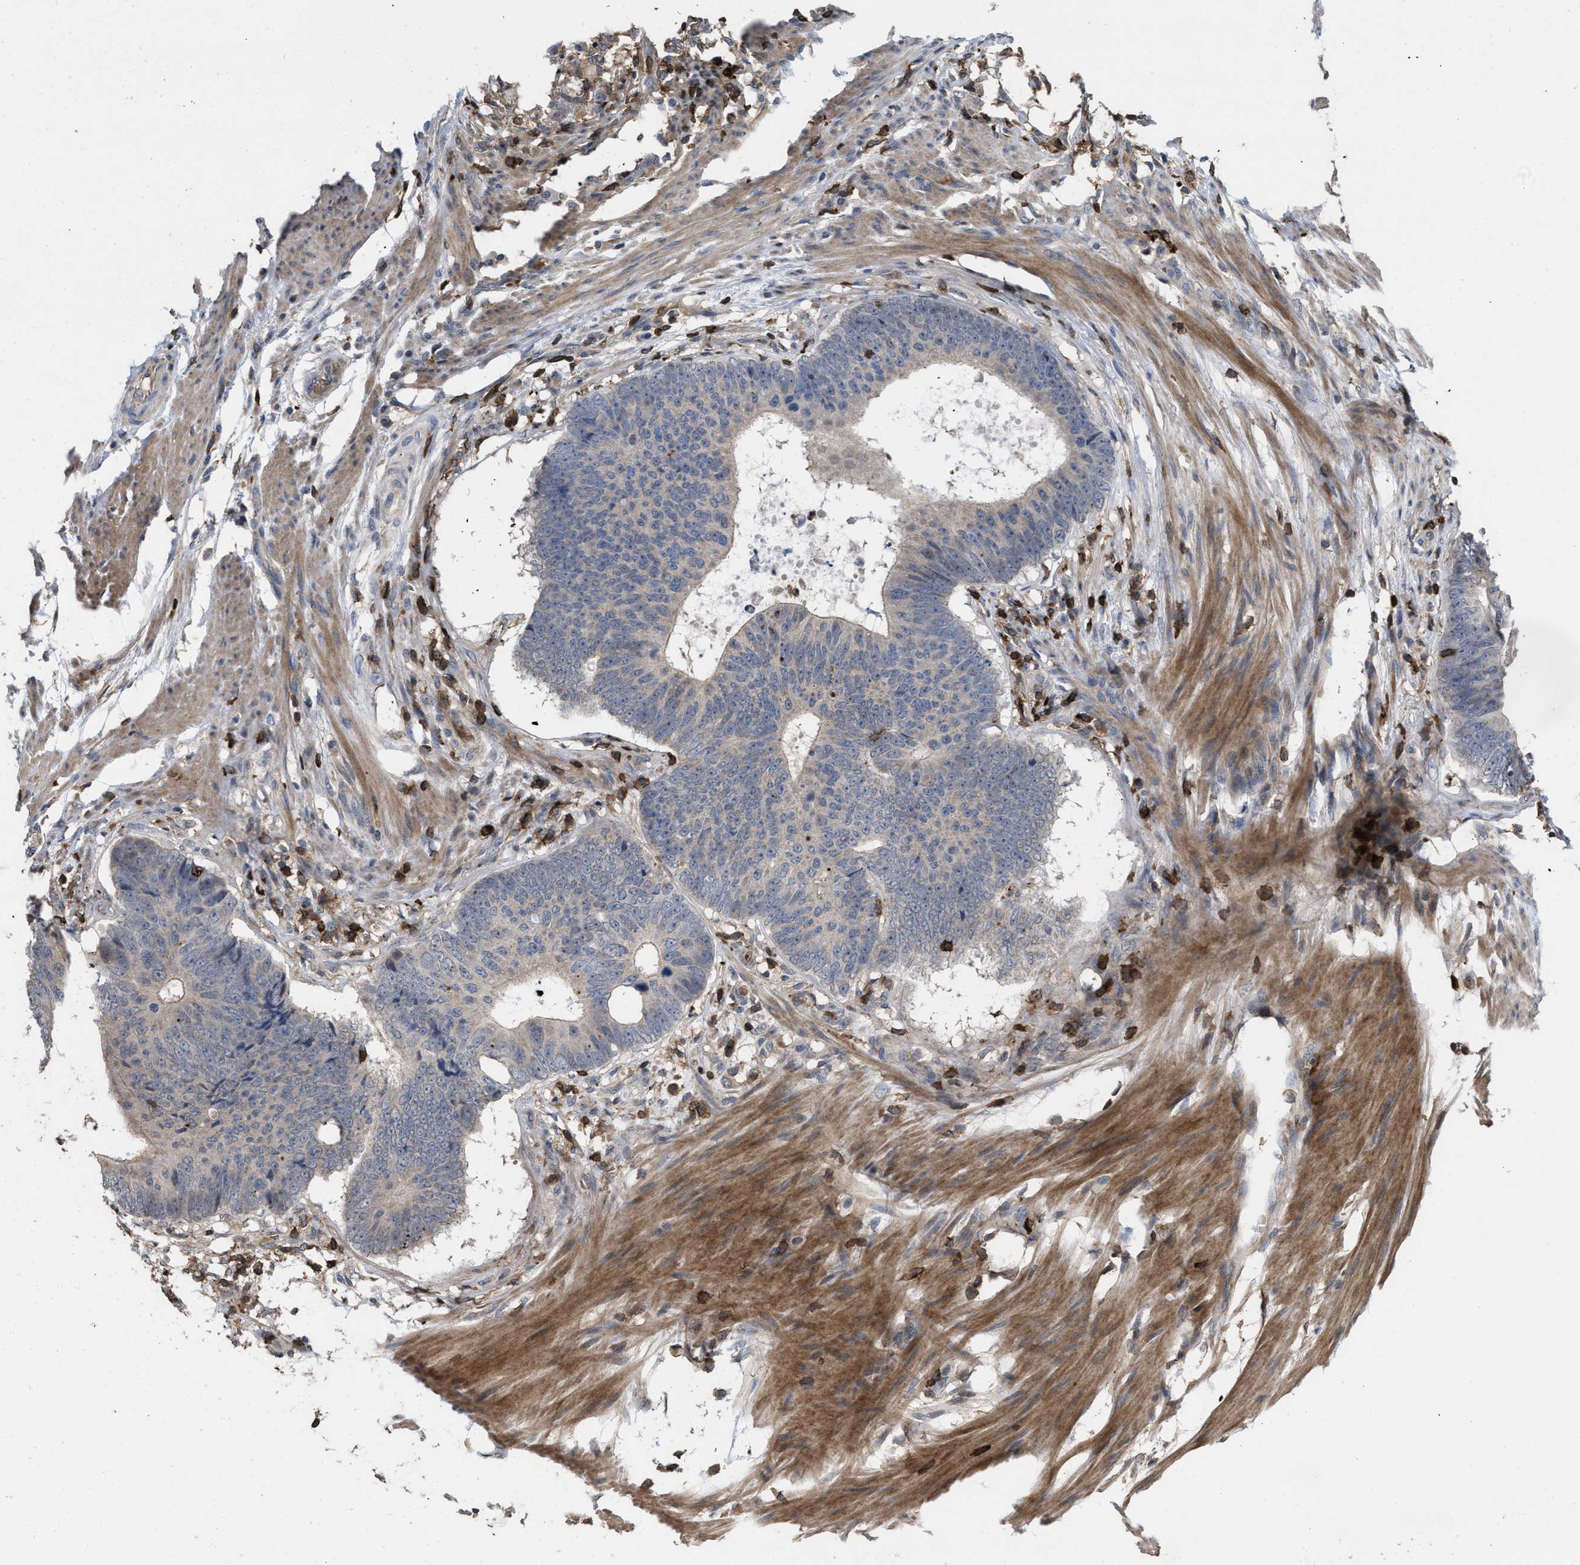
{"staining": {"intensity": "negative", "quantity": "none", "location": "none"}, "tissue": "colorectal cancer", "cell_type": "Tumor cells", "image_type": "cancer", "snomed": [{"axis": "morphology", "description": "Adenocarcinoma, NOS"}, {"axis": "topography", "description": "Colon"}], "caption": "An immunohistochemistry image of colorectal cancer is shown. There is no staining in tumor cells of colorectal cancer.", "gene": "PTPRE", "patient": {"sex": "male", "age": 56}}